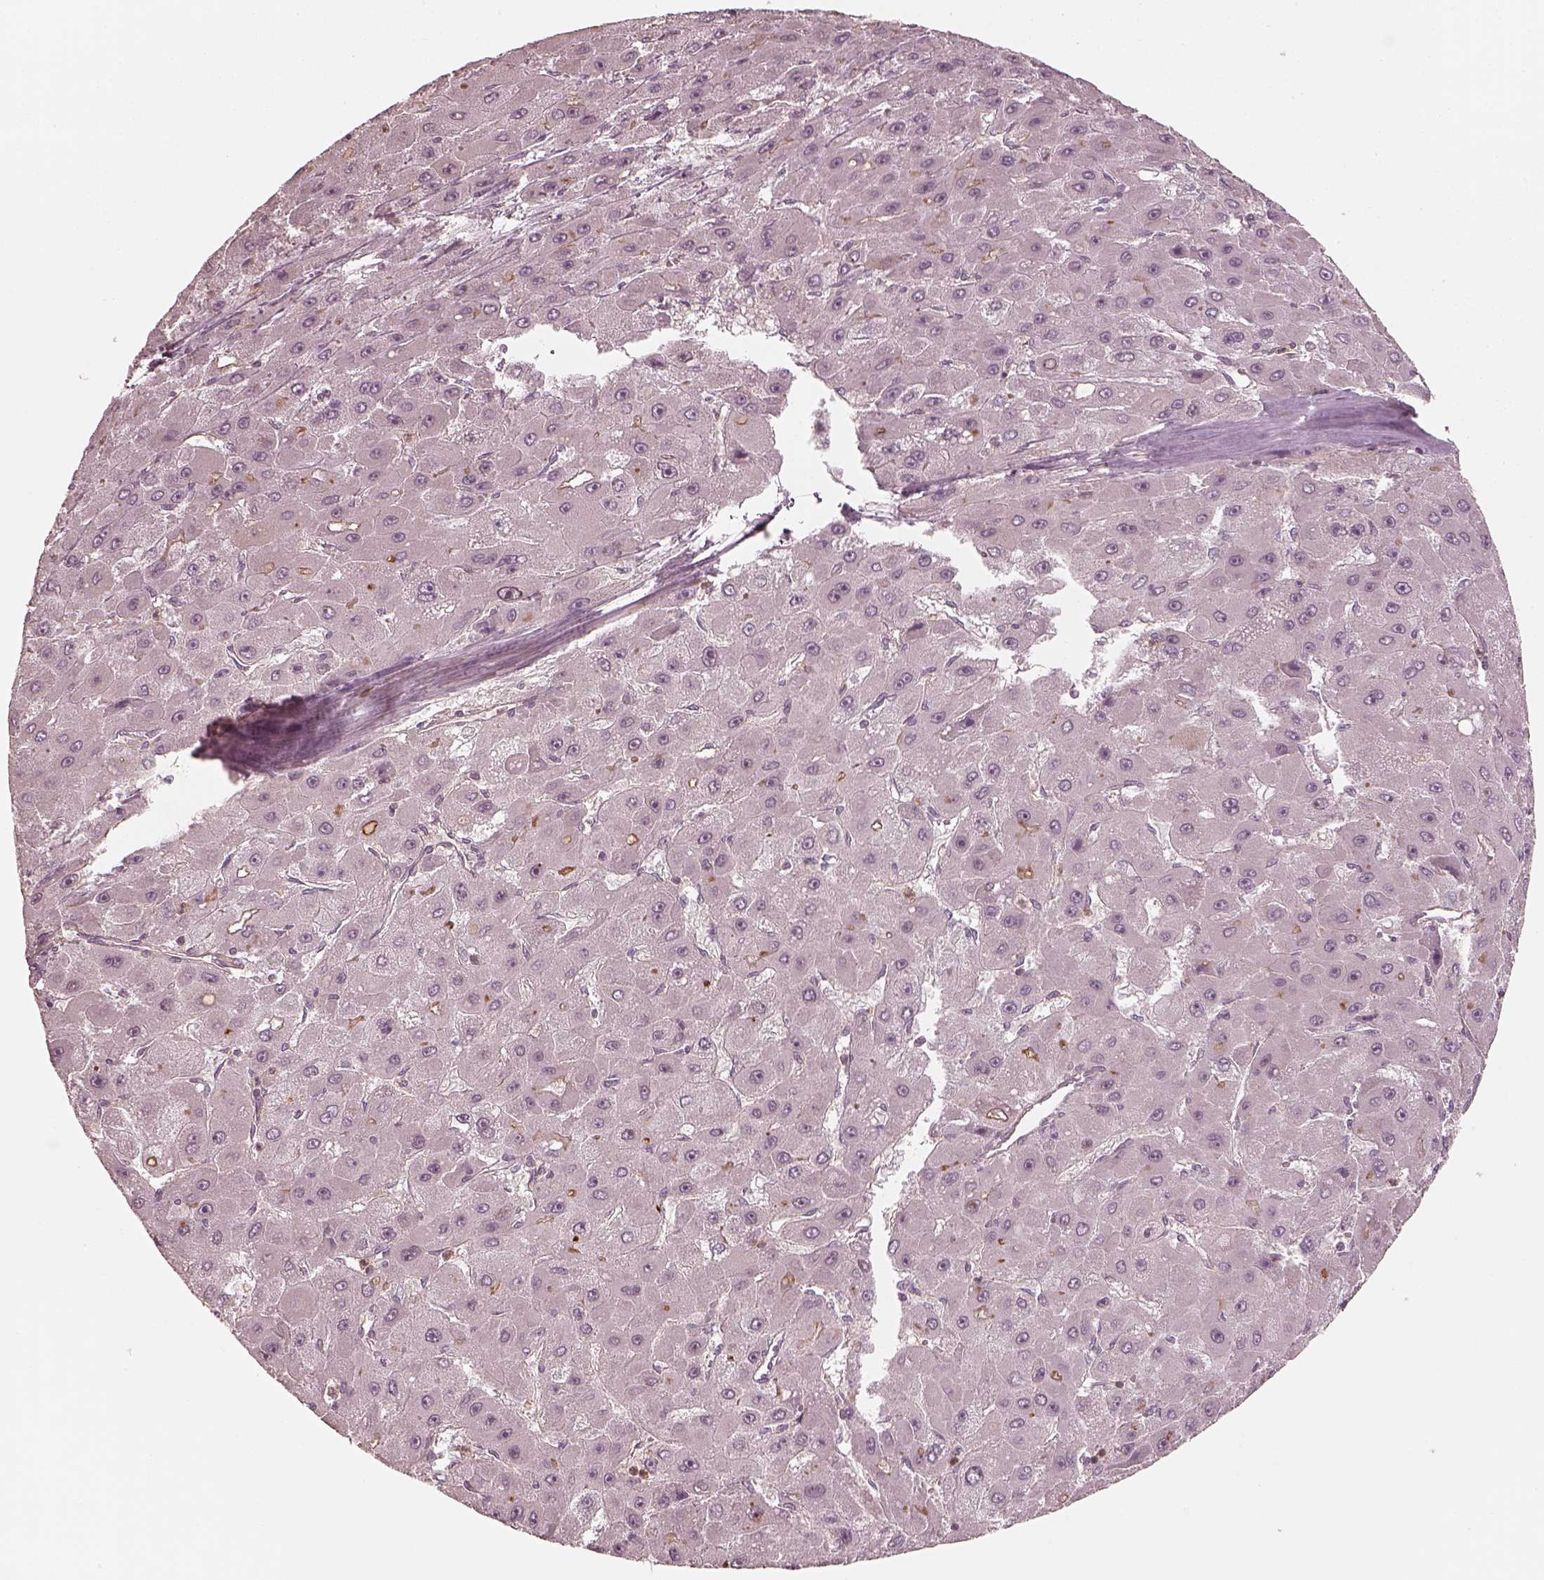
{"staining": {"intensity": "strong", "quantity": "<25%", "location": "cytoplasmic/membranous"}, "tissue": "liver cancer", "cell_type": "Tumor cells", "image_type": "cancer", "snomed": [{"axis": "morphology", "description": "Carcinoma, Hepatocellular, NOS"}, {"axis": "topography", "description": "Liver"}], "caption": "Immunohistochemistry image of liver hepatocellular carcinoma stained for a protein (brown), which demonstrates medium levels of strong cytoplasmic/membranous positivity in about <25% of tumor cells.", "gene": "FAM107B", "patient": {"sex": "female", "age": 25}}